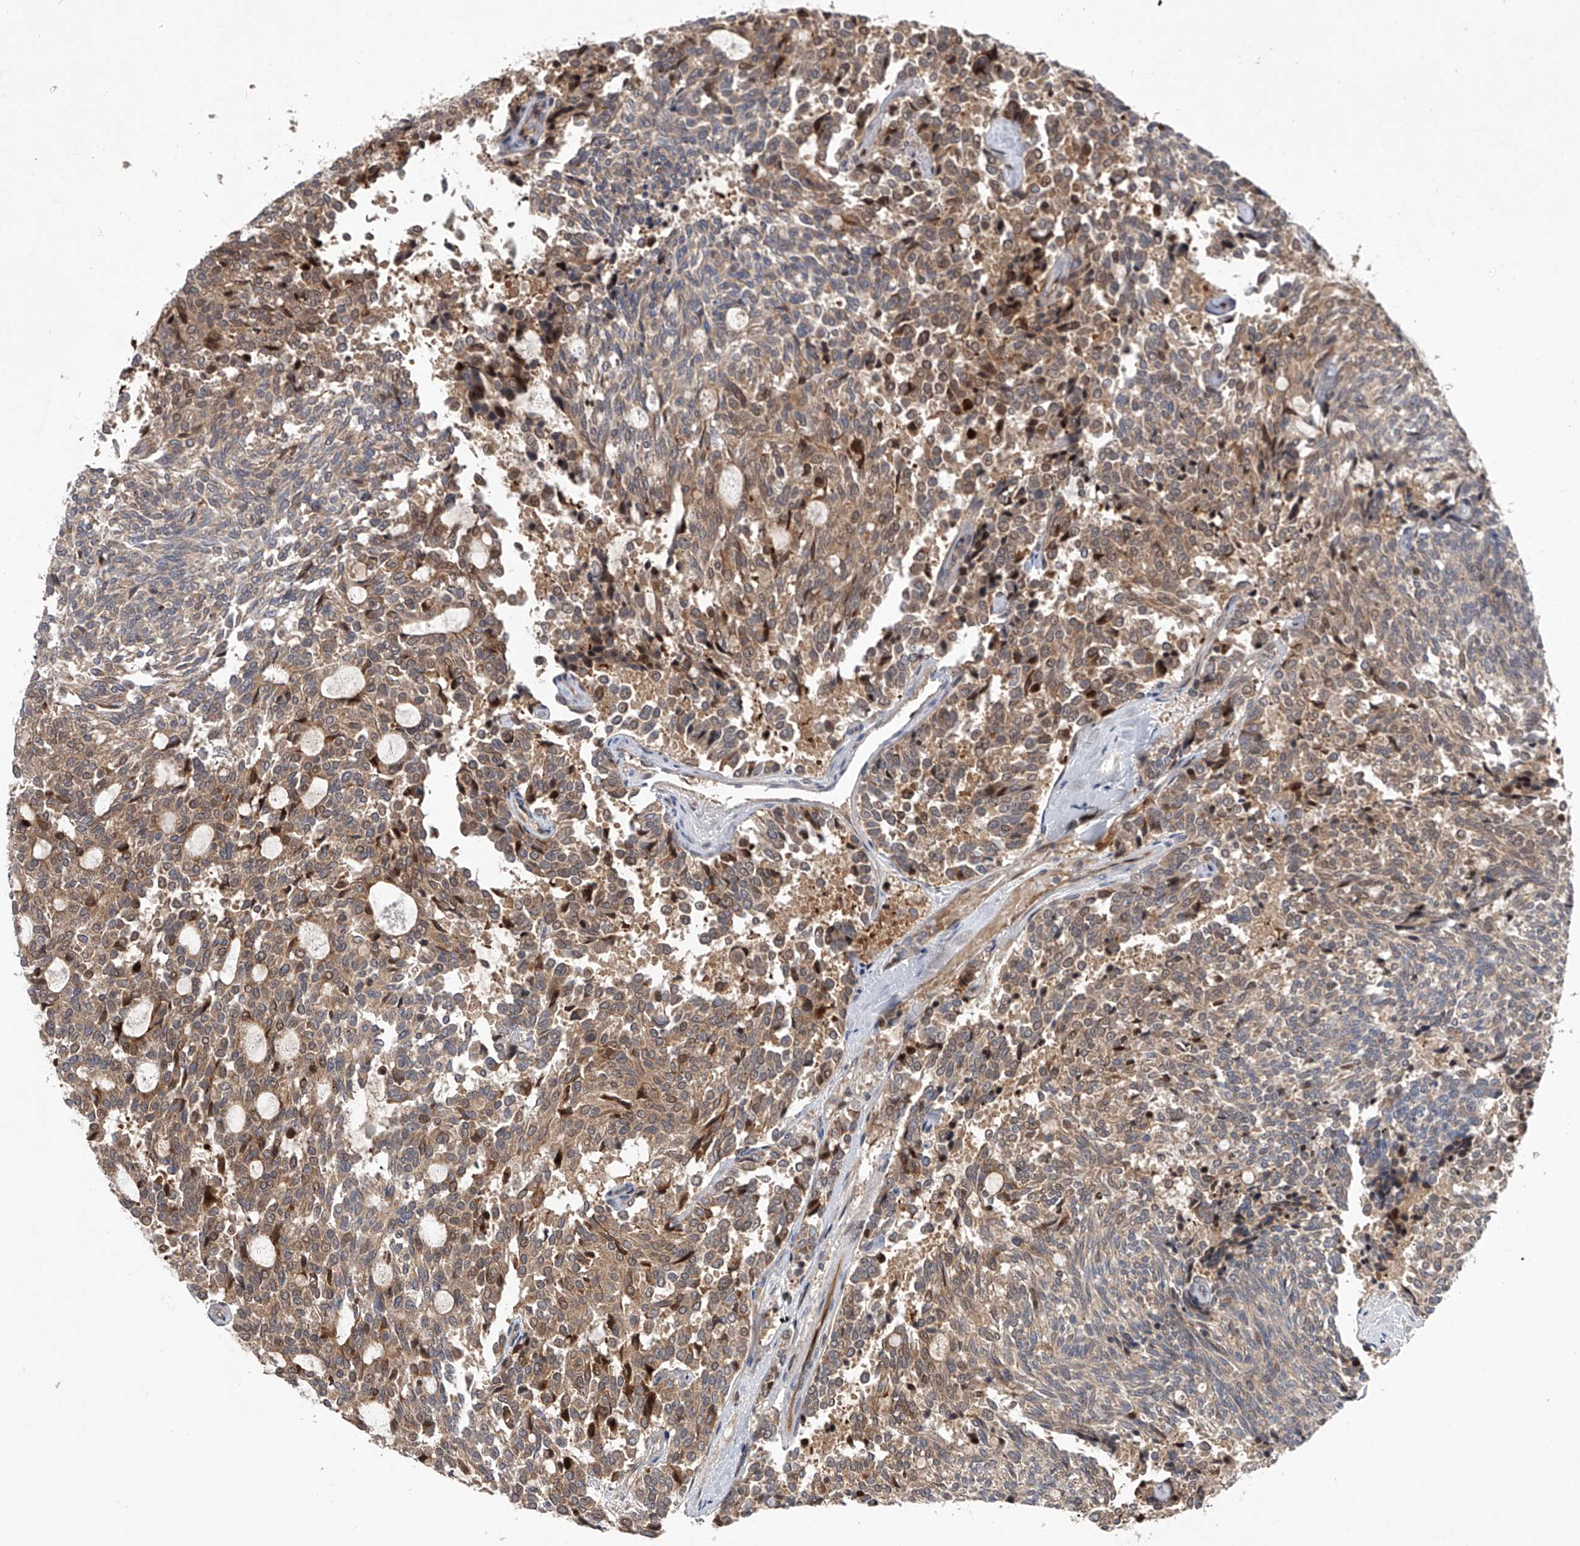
{"staining": {"intensity": "moderate", "quantity": "25%-75%", "location": "cytoplasmic/membranous"}, "tissue": "carcinoid", "cell_type": "Tumor cells", "image_type": "cancer", "snomed": [{"axis": "morphology", "description": "Carcinoid, malignant, NOS"}, {"axis": "topography", "description": "Pancreas"}], "caption": "Human malignant carcinoid stained with a protein marker demonstrates moderate staining in tumor cells.", "gene": "RWDD2A", "patient": {"sex": "female", "age": 54}}